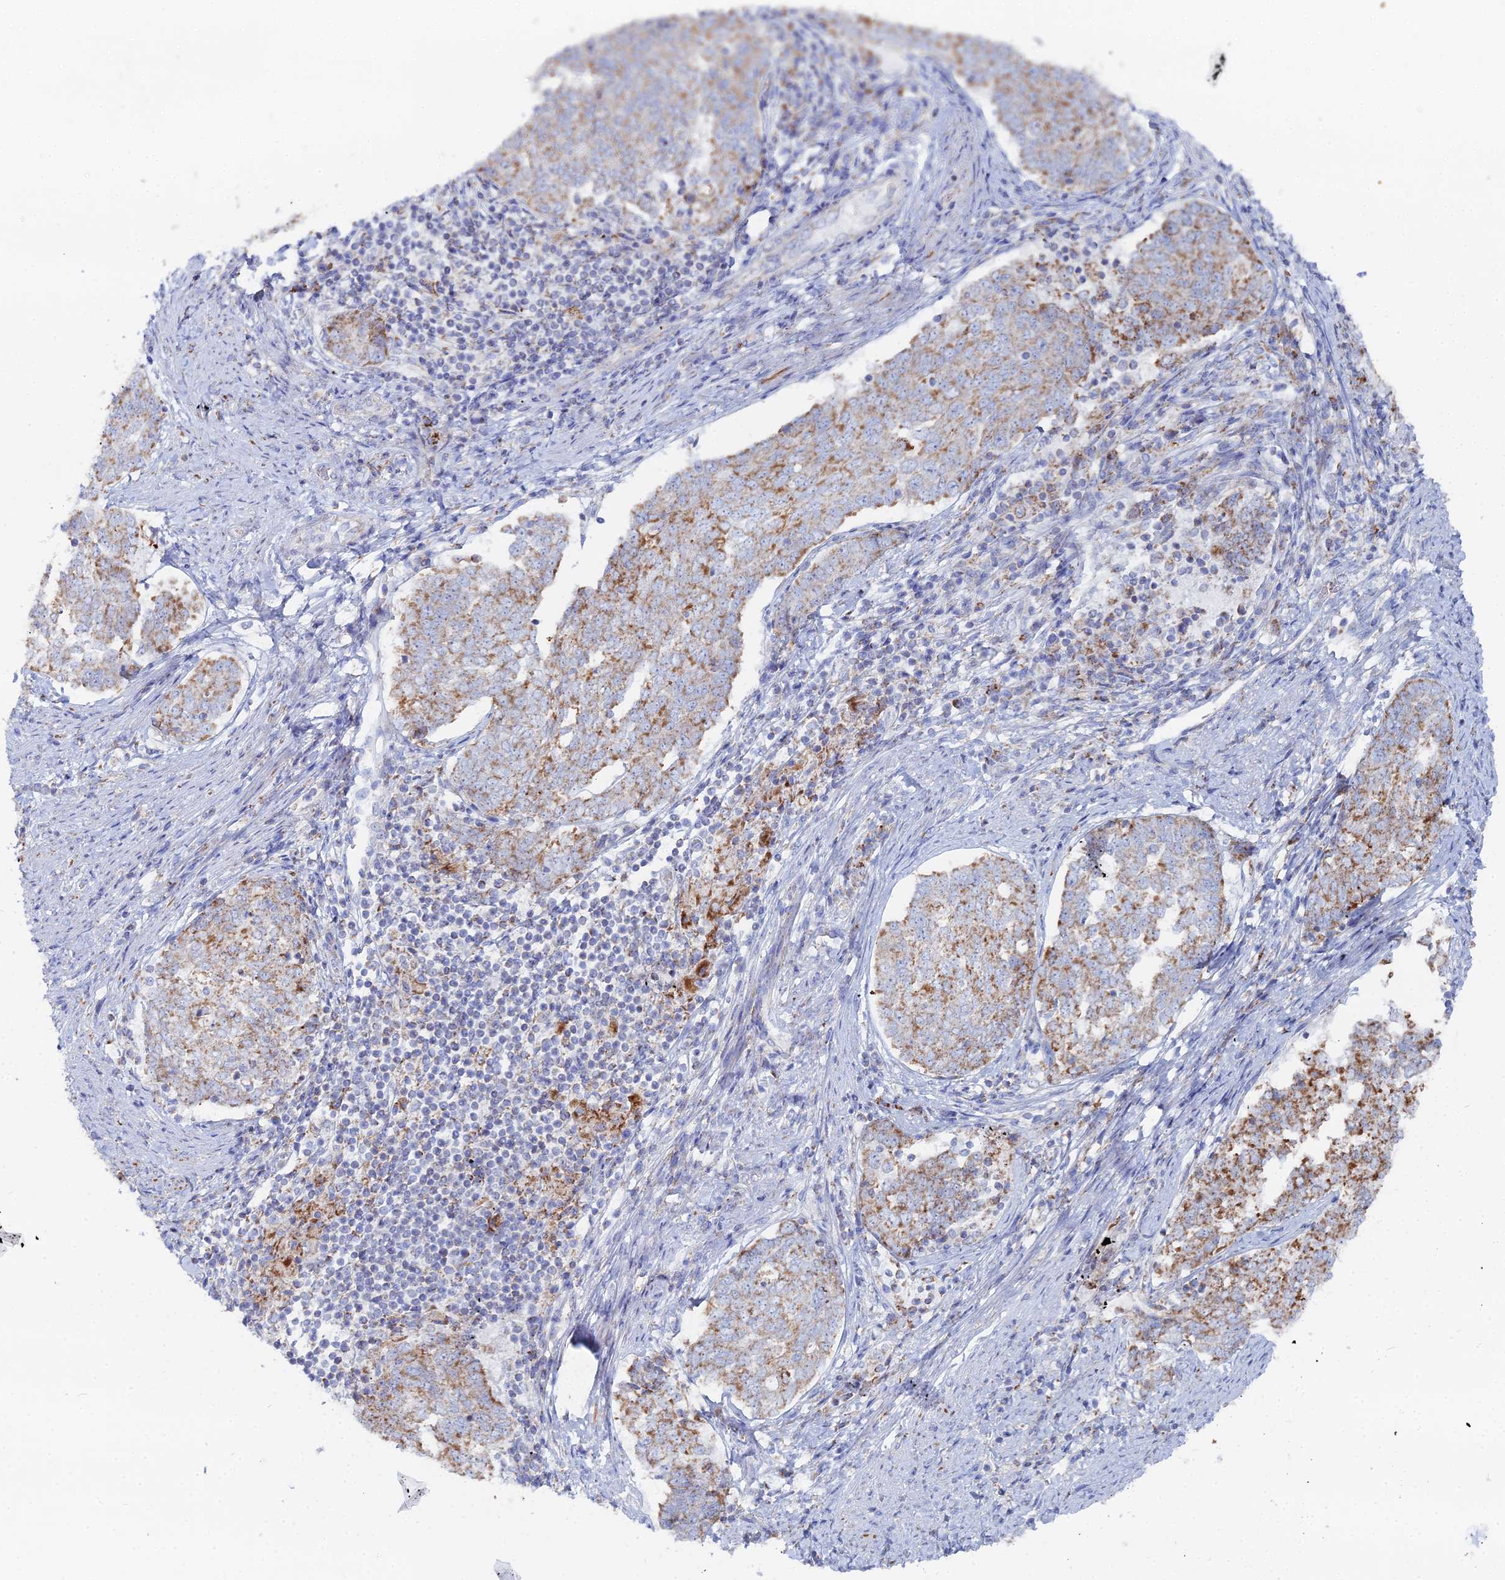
{"staining": {"intensity": "moderate", "quantity": ">75%", "location": "cytoplasmic/membranous"}, "tissue": "endometrial cancer", "cell_type": "Tumor cells", "image_type": "cancer", "snomed": [{"axis": "morphology", "description": "Adenocarcinoma, NOS"}, {"axis": "topography", "description": "Endometrium"}], "caption": "High-power microscopy captured an immunohistochemistry photomicrograph of adenocarcinoma (endometrial), revealing moderate cytoplasmic/membranous positivity in about >75% of tumor cells.", "gene": "MPC1", "patient": {"sex": "female", "age": 80}}